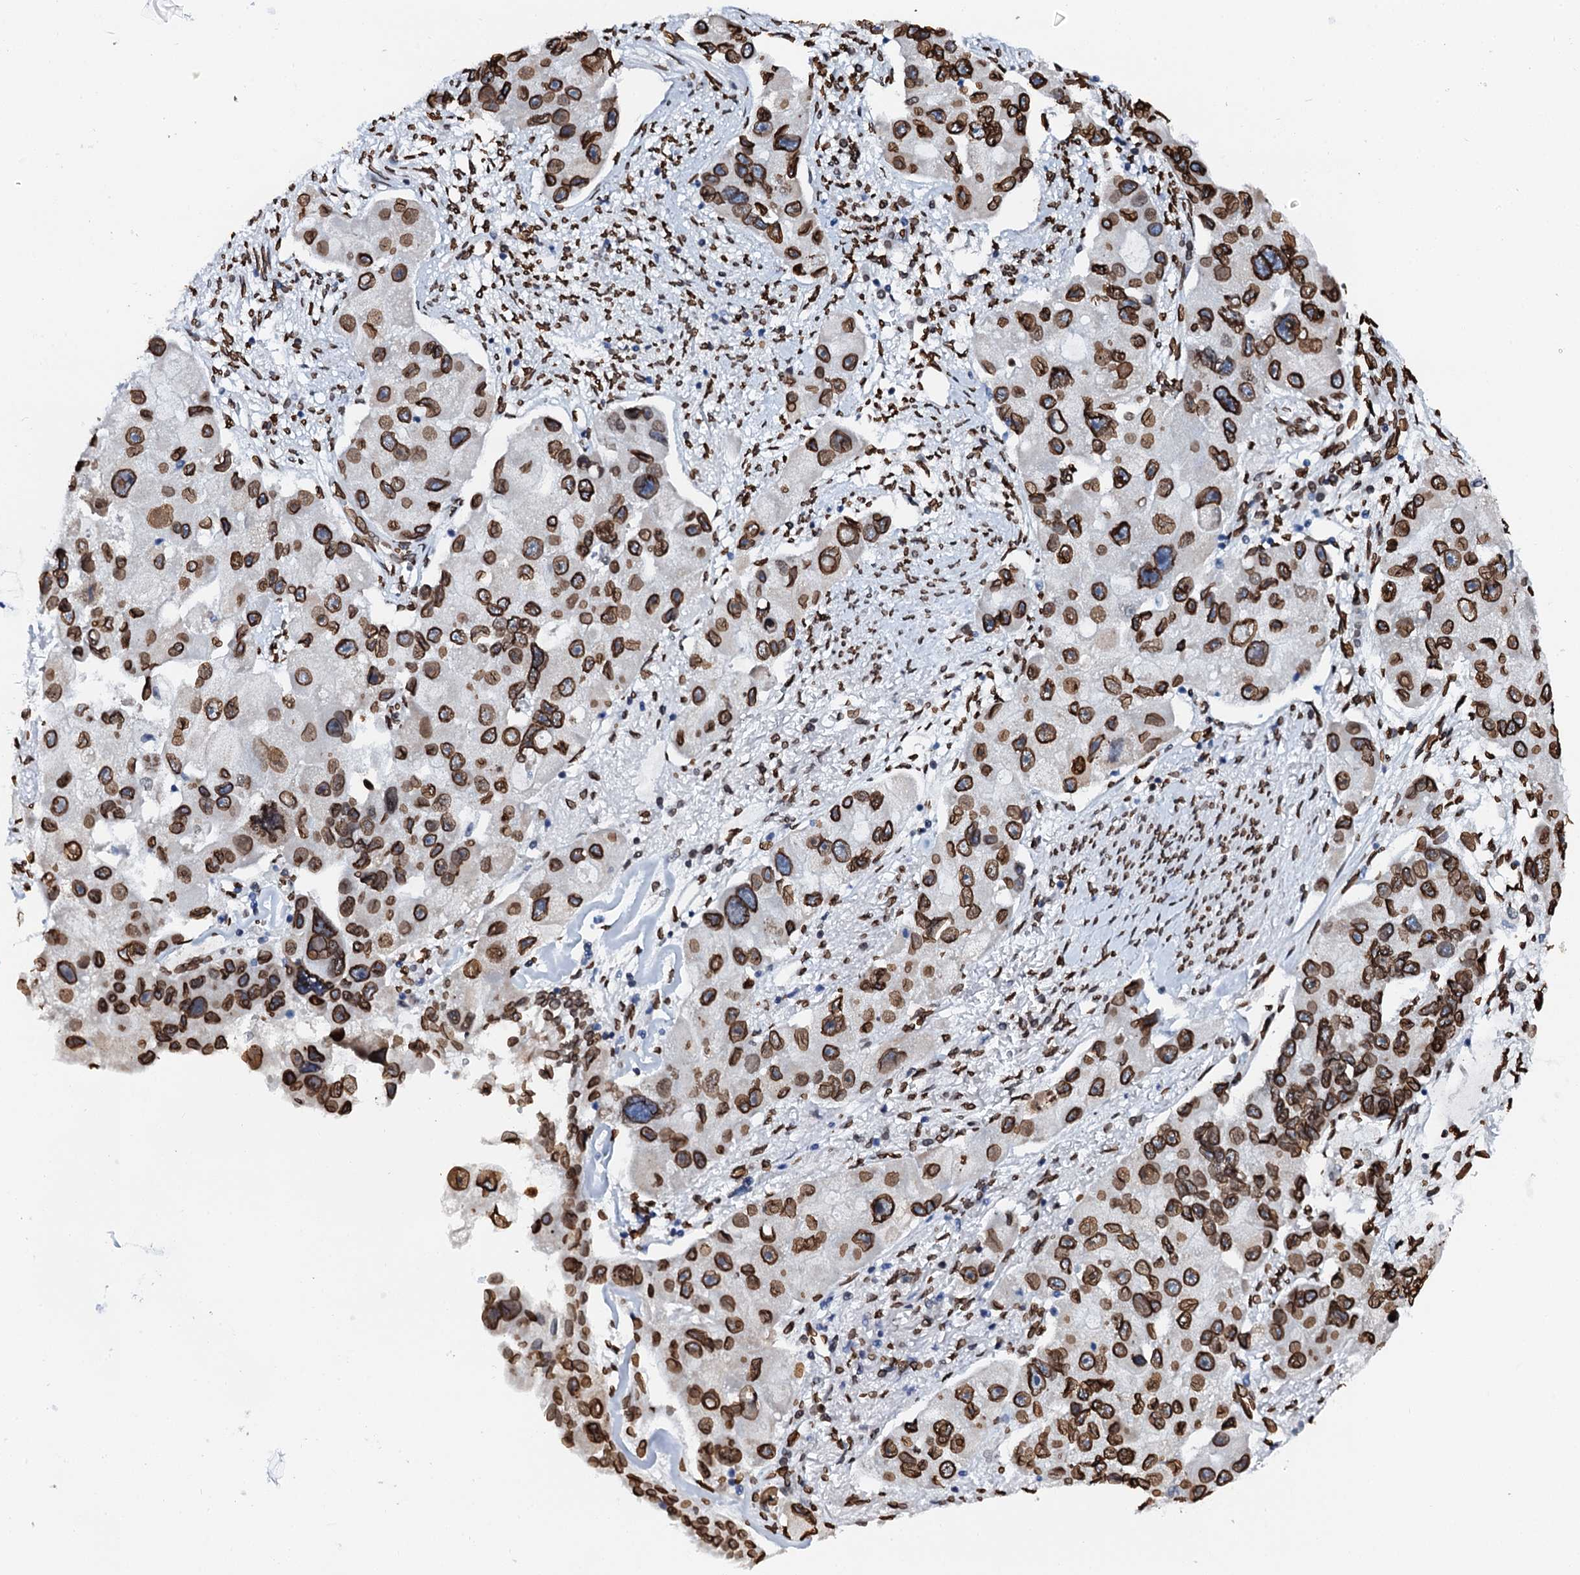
{"staining": {"intensity": "strong", "quantity": ">75%", "location": "cytoplasmic/membranous,nuclear"}, "tissue": "lung cancer", "cell_type": "Tumor cells", "image_type": "cancer", "snomed": [{"axis": "morphology", "description": "Adenocarcinoma, NOS"}, {"axis": "topography", "description": "Lung"}], "caption": "Immunohistochemistry (IHC) micrograph of neoplastic tissue: lung adenocarcinoma stained using immunohistochemistry demonstrates high levels of strong protein expression localized specifically in the cytoplasmic/membranous and nuclear of tumor cells, appearing as a cytoplasmic/membranous and nuclear brown color.", "gene": "KATNAL2", "patient": {"sex": "female", "age": 54}}